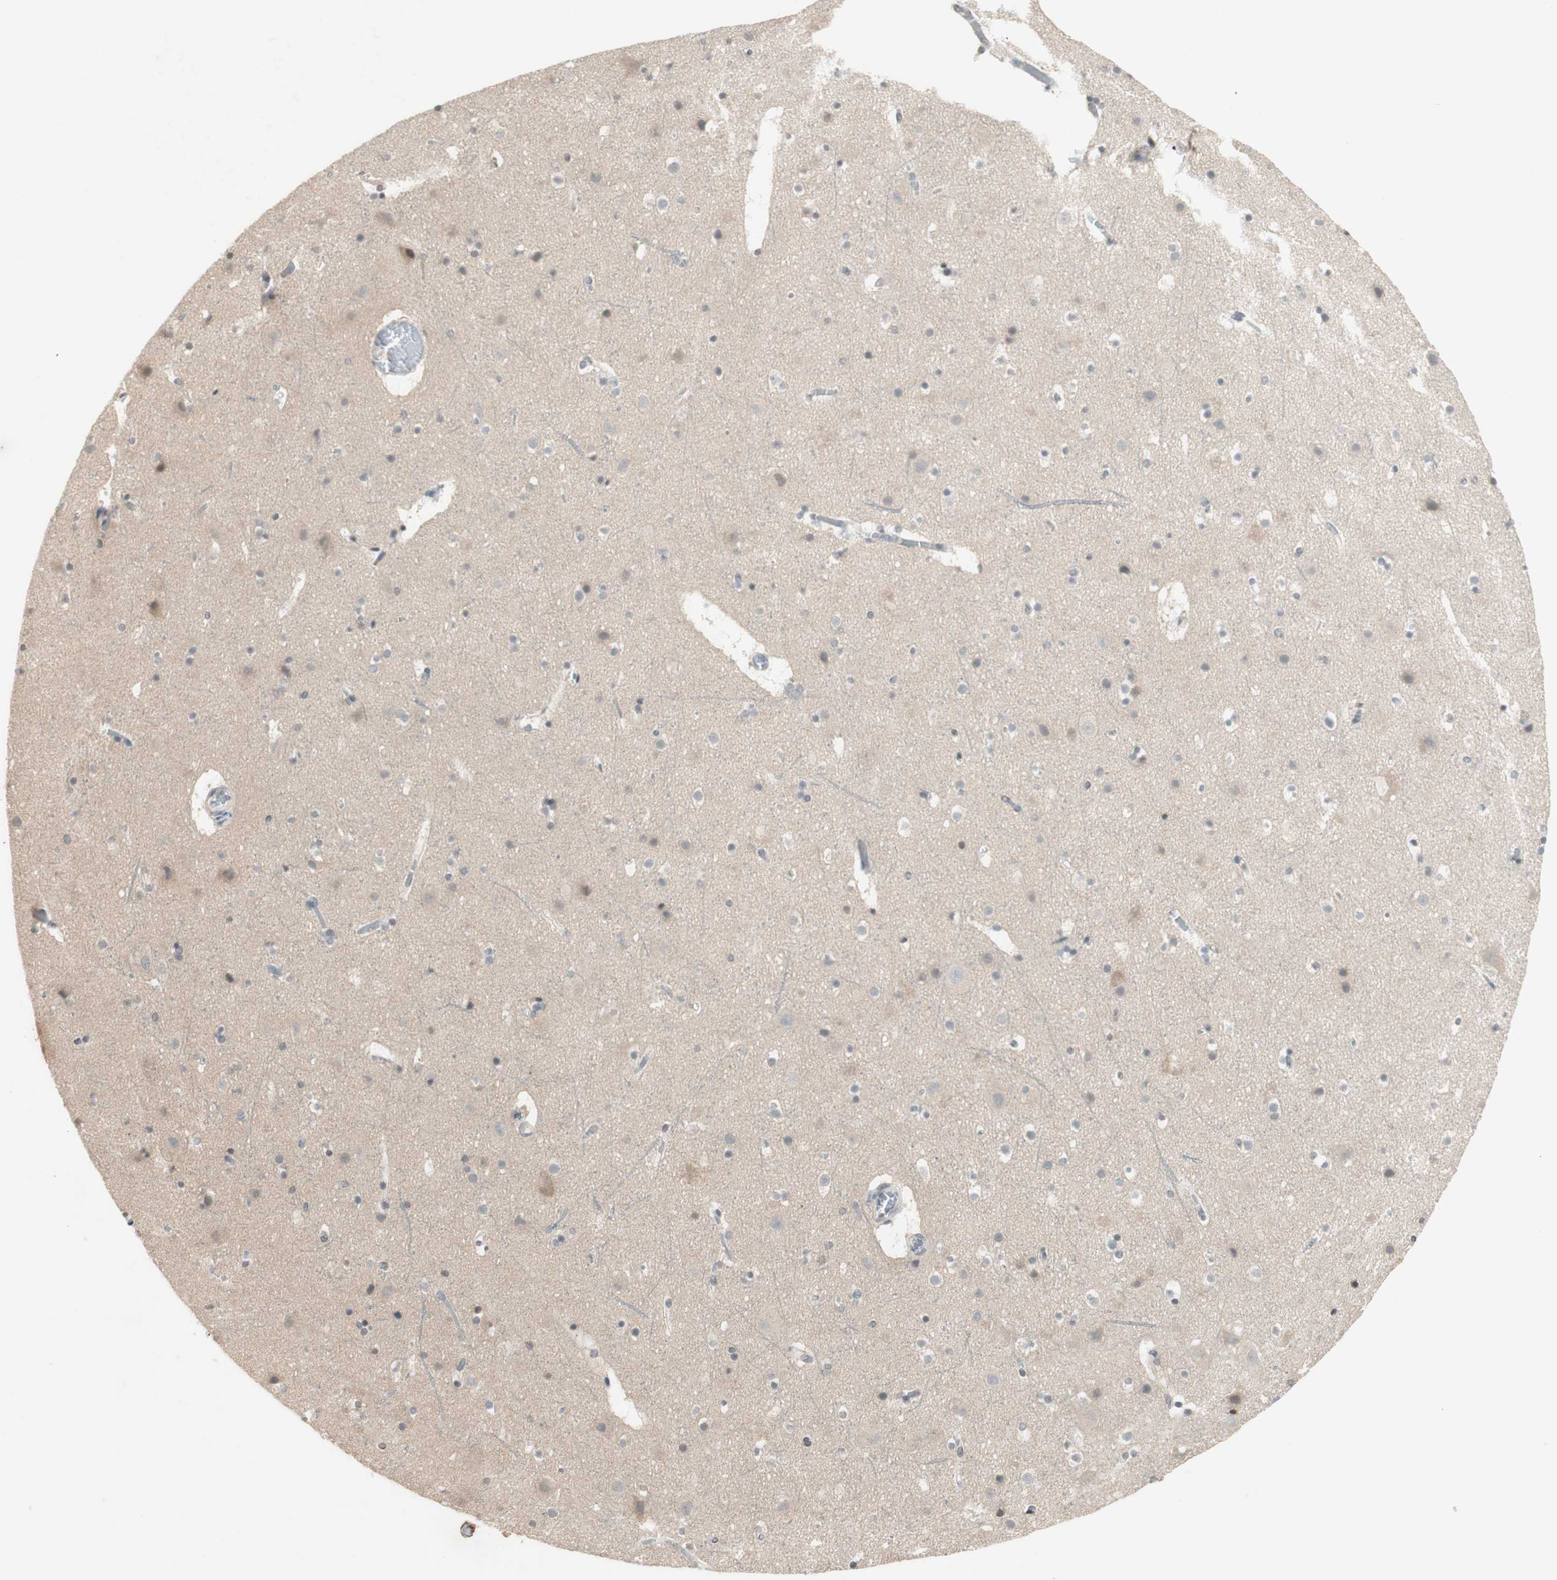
{"staining": {"intensity": "weak", "quantity": ">75%", "location": "cytoplasmic/membranous"}, "tissue": "cerebral cortex", "cell_type": "Endothelial cells", "image_type": "normal", "snomed": [{"axis": "morphology", "description": "Normal tissue, NOS"}, {"axis": "topography", "description": "Cerebral cortex"}], "caption": "This image demonstrates immunohistochemistry staining of benign cerebral cortex, with low weak cytoplasmic/membranous positivity in approximately >75% of endothelial cells.", "gene": "GLI1", "patient": {"sex": "male", "age": 45}}